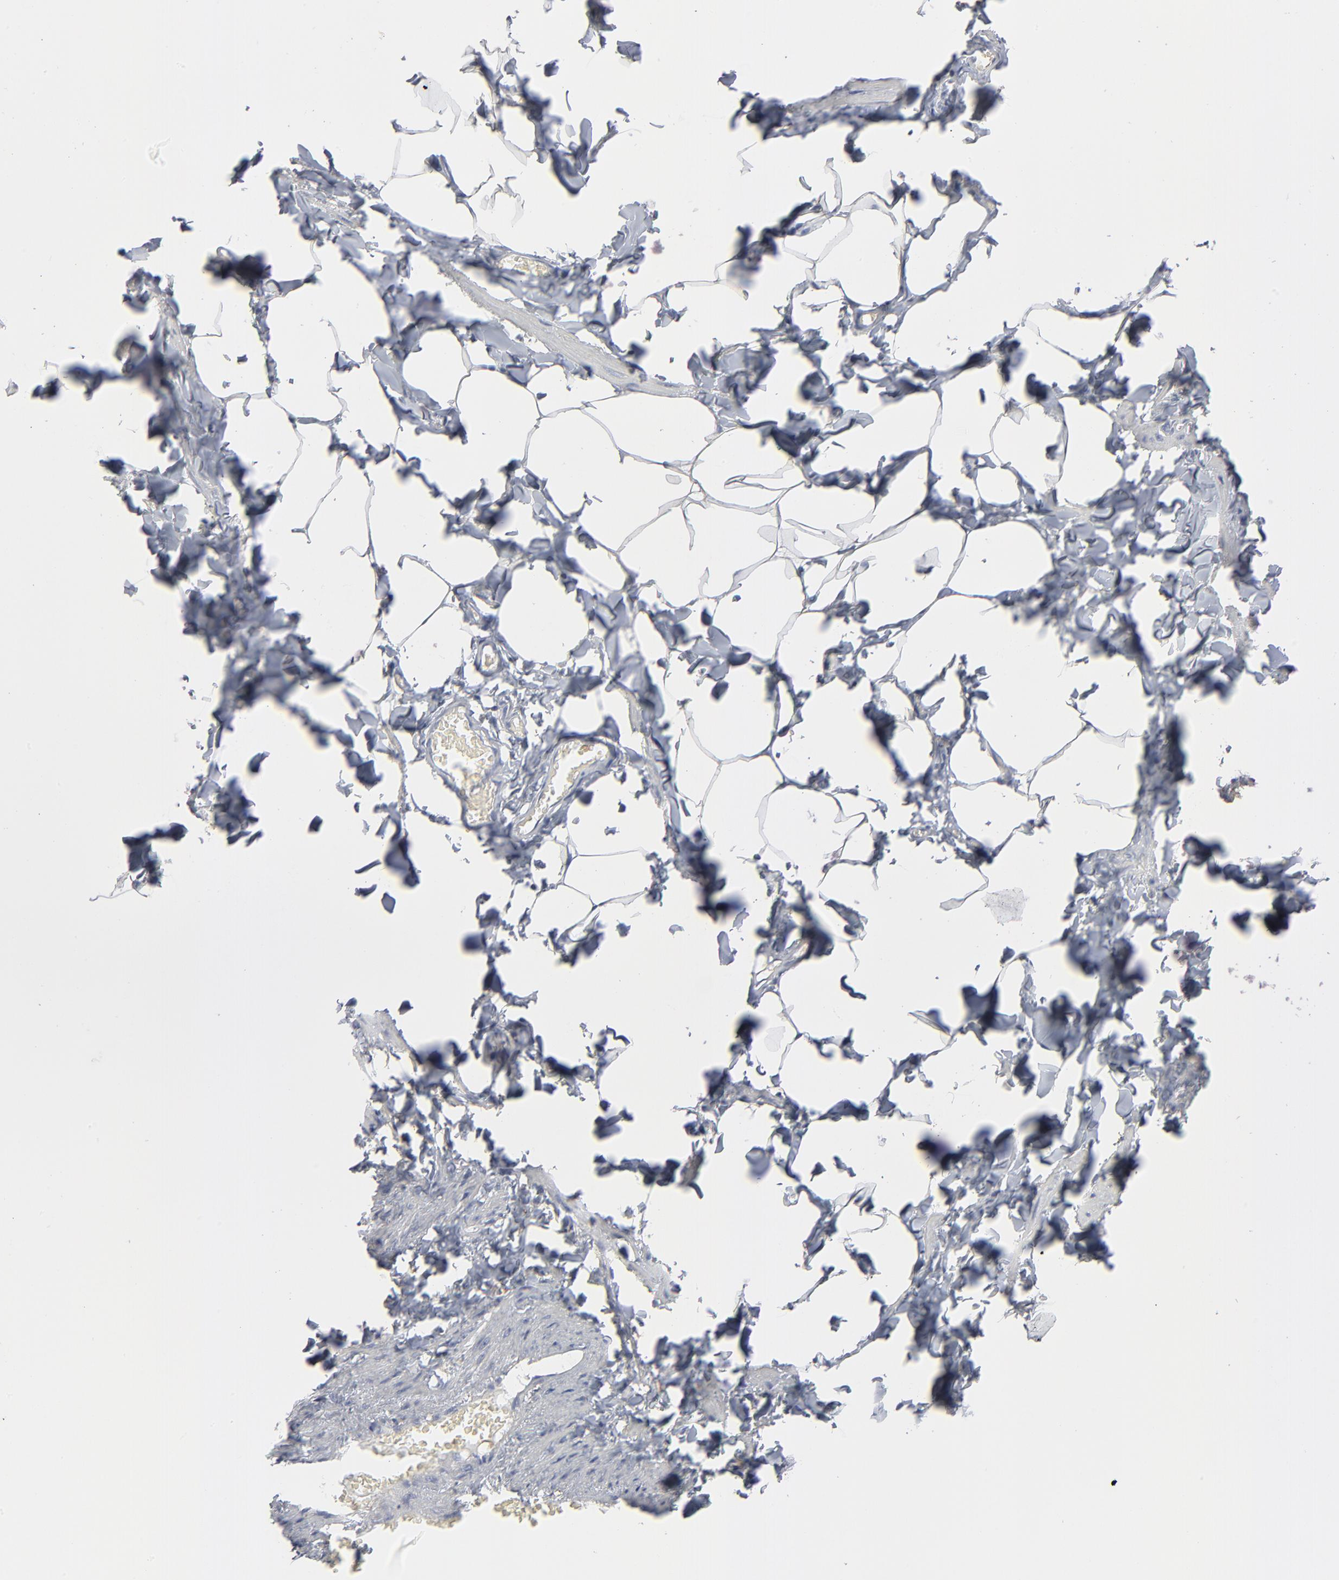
{"staining": {"intensity": "moderate", "quantity": "25%-75%", "location": "cytoplasmic/membranous"}, "tissue": "adipose tissue", "cell_type": "Adipocytes", "image_type": "normal", "snomed": [{"axis": "morphology", "description": "Normal tissue, NOS"}, {"axis": "topography", "description": "Vascular tissue"}], "caption": "This photomicrograph demonstrates unremarkable adipose tissue stained with immunohistochemistry (IHC) to label a protein in brown. The cytoplasmic/membranous of adipocytes show moderate positivity for the protein. Nuclei are counter-stained blue.", "gene": "ANXA5", "patient": {"sex": "male", "age": 41}}